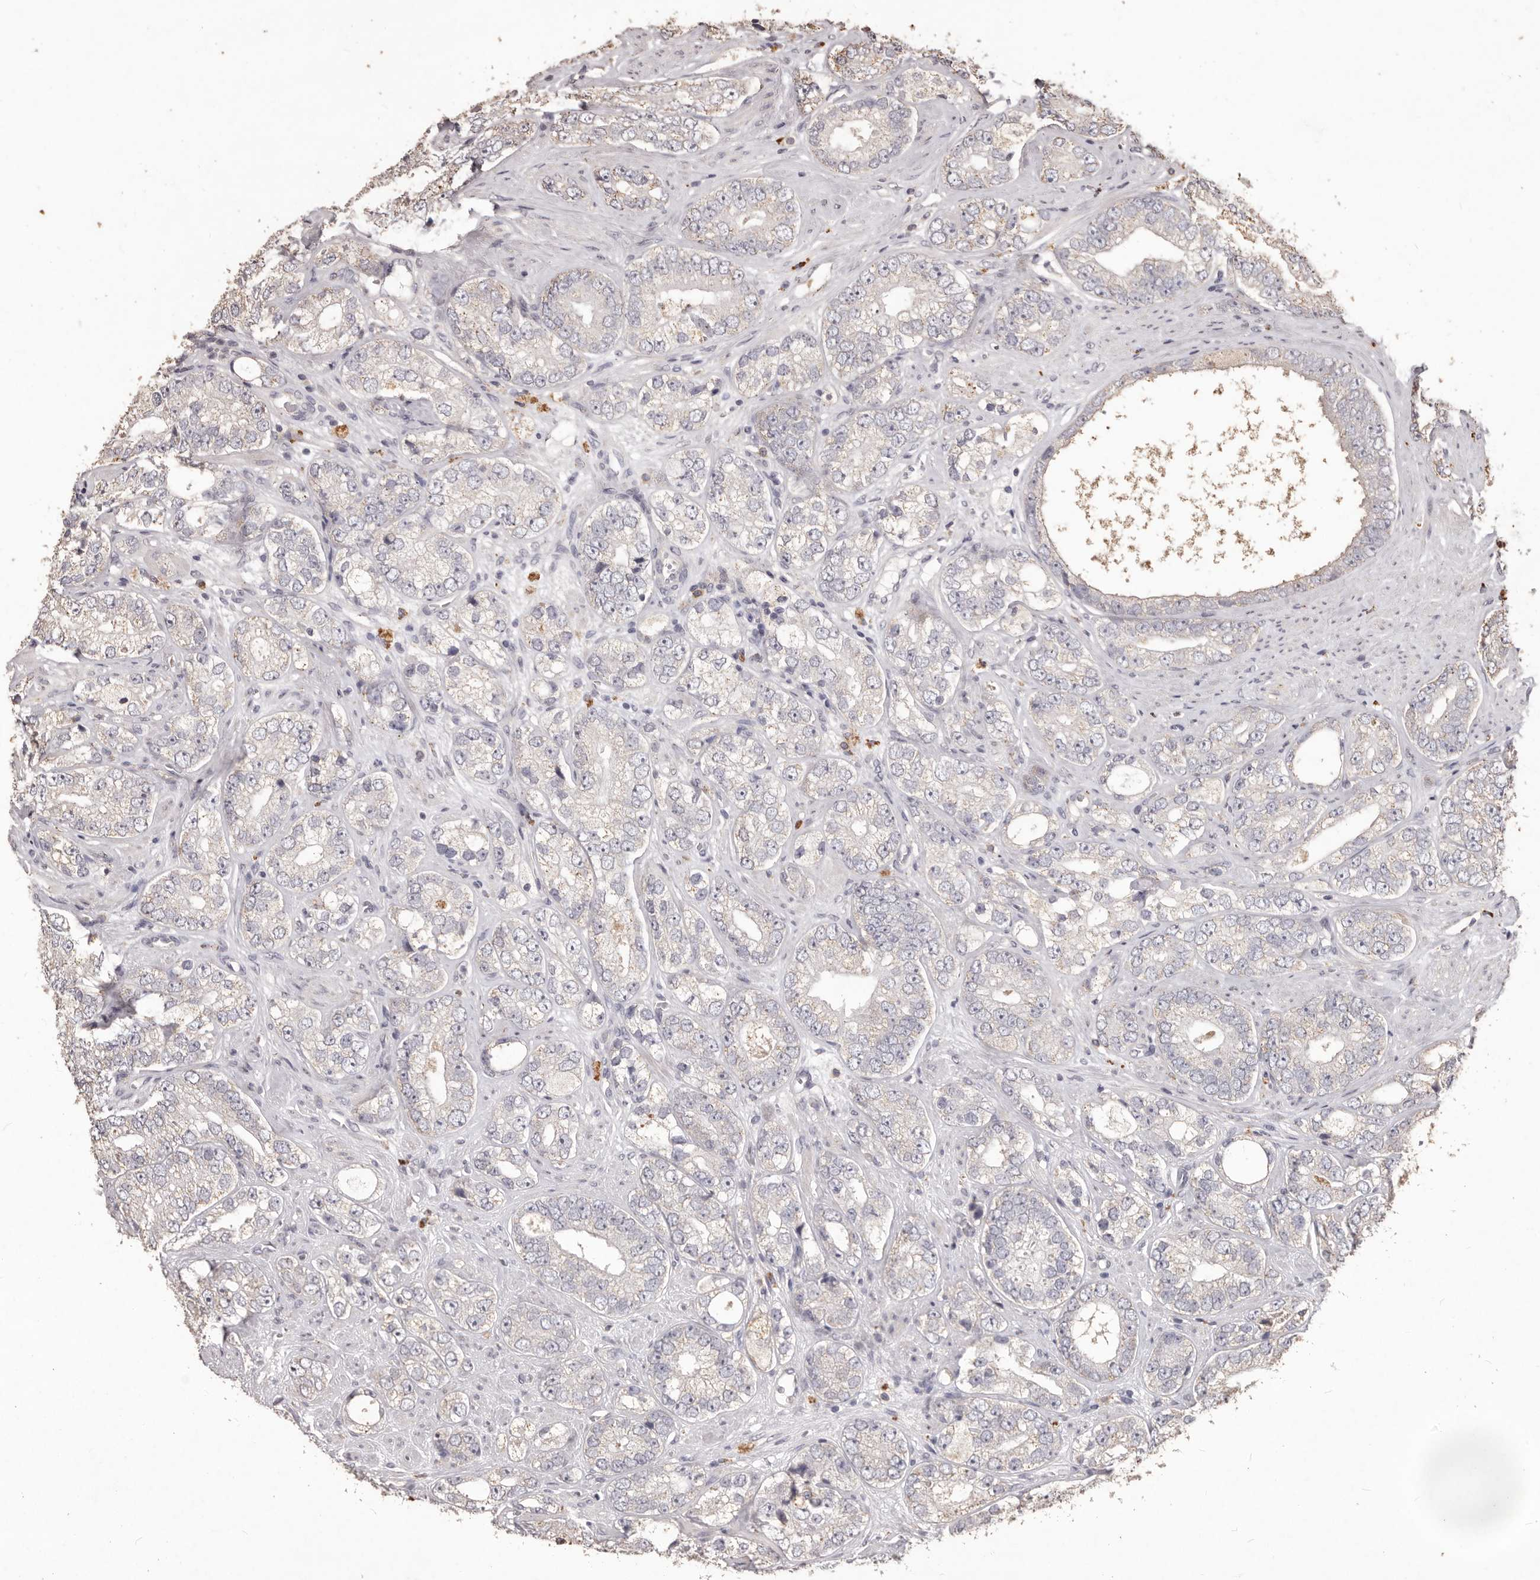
{"staining": {"intensity": "weak", "quantity": "<25%", "location": "cytoplasmic/membranous"}, "tissue": "prostate cancer", "cell_type": "Tumor cells", "image_type": "cancer", "snomed": [{"axis": "morphology", "description": "Adenocarcinoma, High grade"}, {"axis": "topography", "description": "Prostate"}], "caption": "An IHC image of prostate cancer is shown. There is no staining in tumor cells of prostate cancer. (DAB immunohistochemistry, high magnification).", "gene": "PRSS27", "patient": {"sex": "male", "age": 56}}